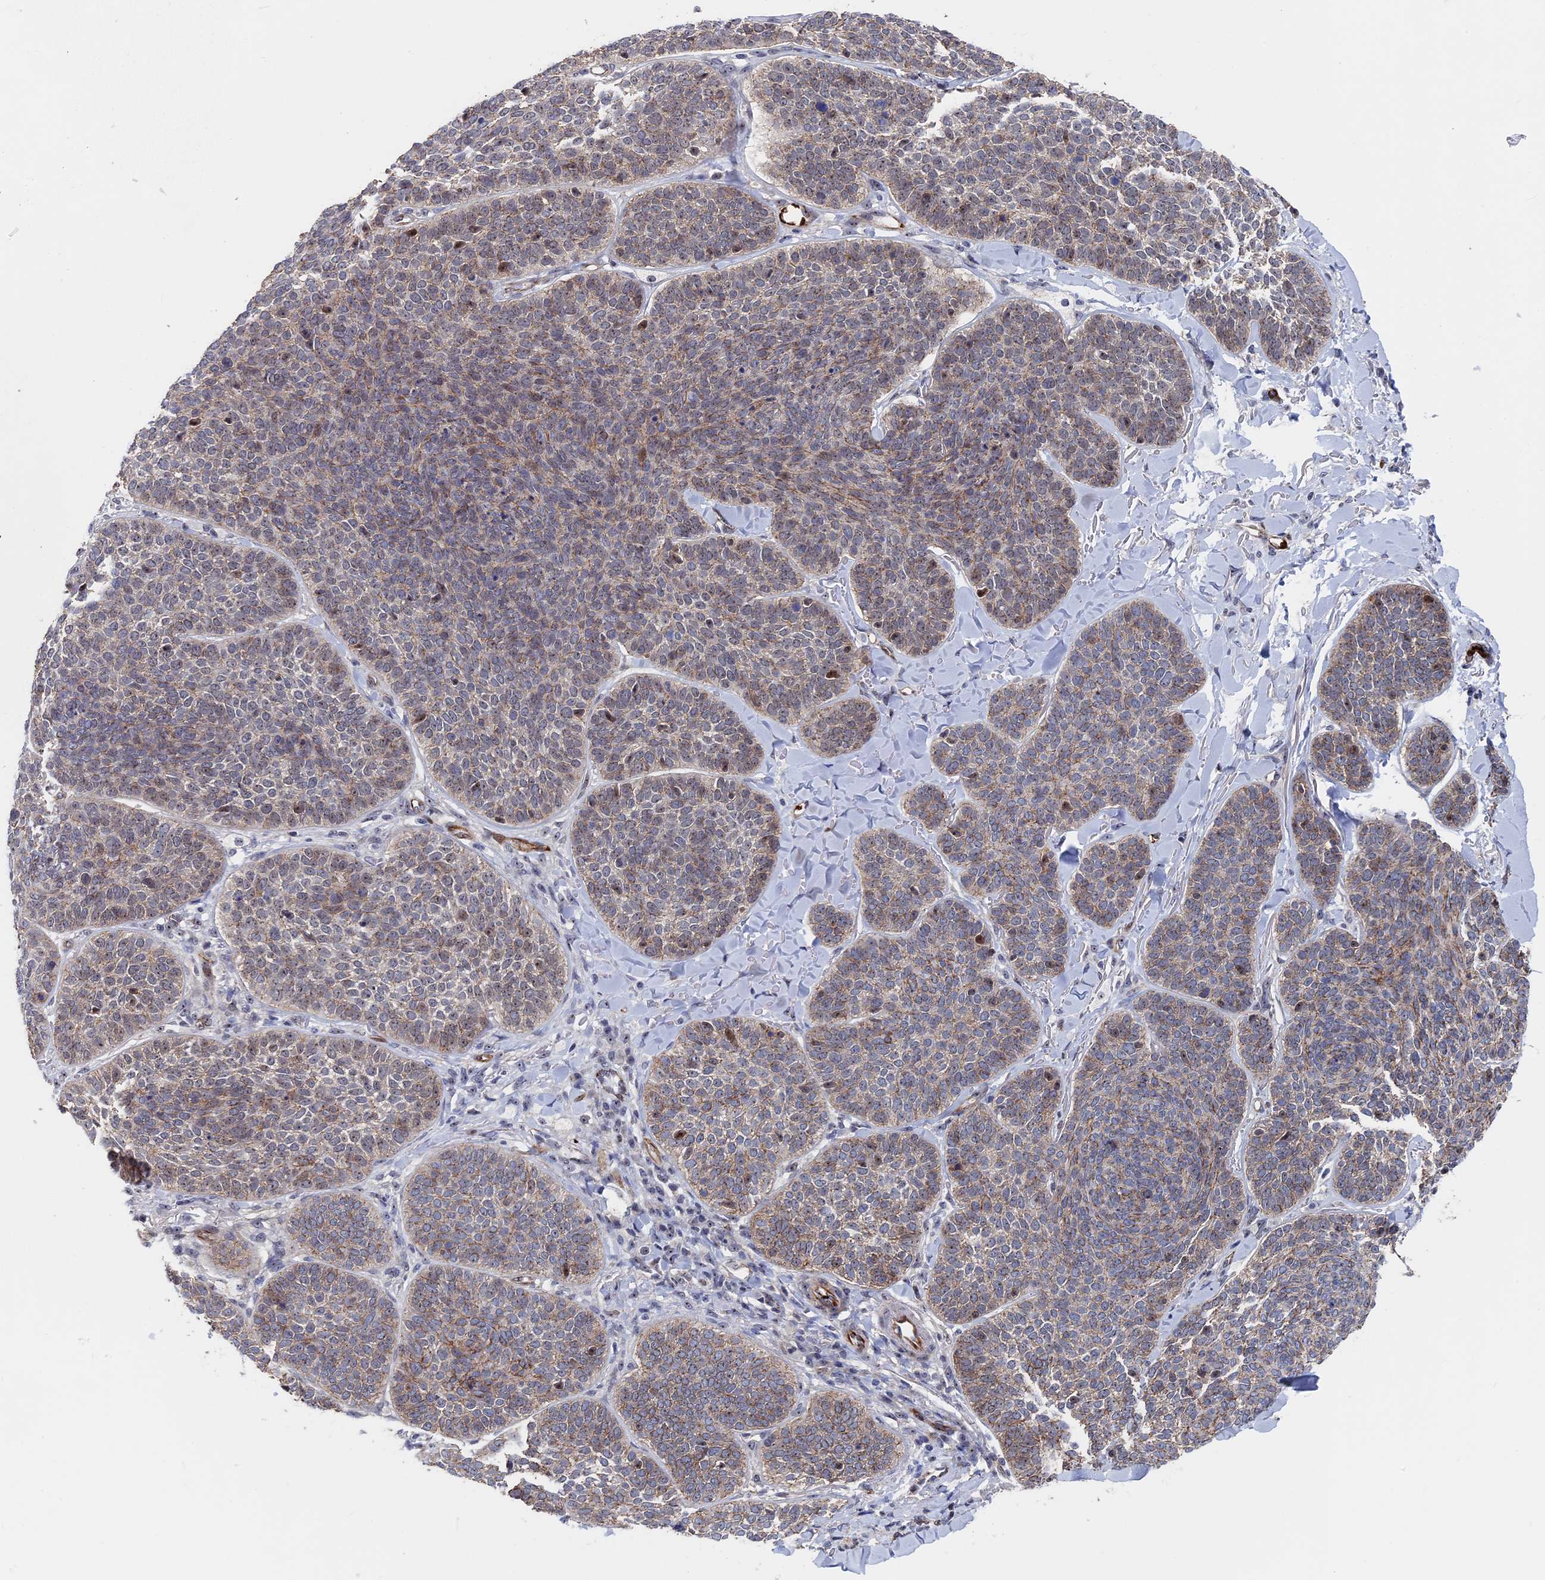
{"staining": {"intensity": "weak", "quantity": "25%-75%", "location": "cytoplasmic/membranous"}, "tissue": "skin cancer", "cell_type": "Tumor cells", "image_type": "cancer", "snomed": [{"axis": "morphology", "description": "Basal cell carcinoma"}, {"axis": "topography", "description": "Skin"}], "caption": "A low amount of weak cytoplasmic/membranous staining is present in approximately 25%-75% of tumor cells in skin cancer (basal cell carcinoma) tissue.", "gene": "EXOSC9", "patient": {"sex": "male", "age": 85}}